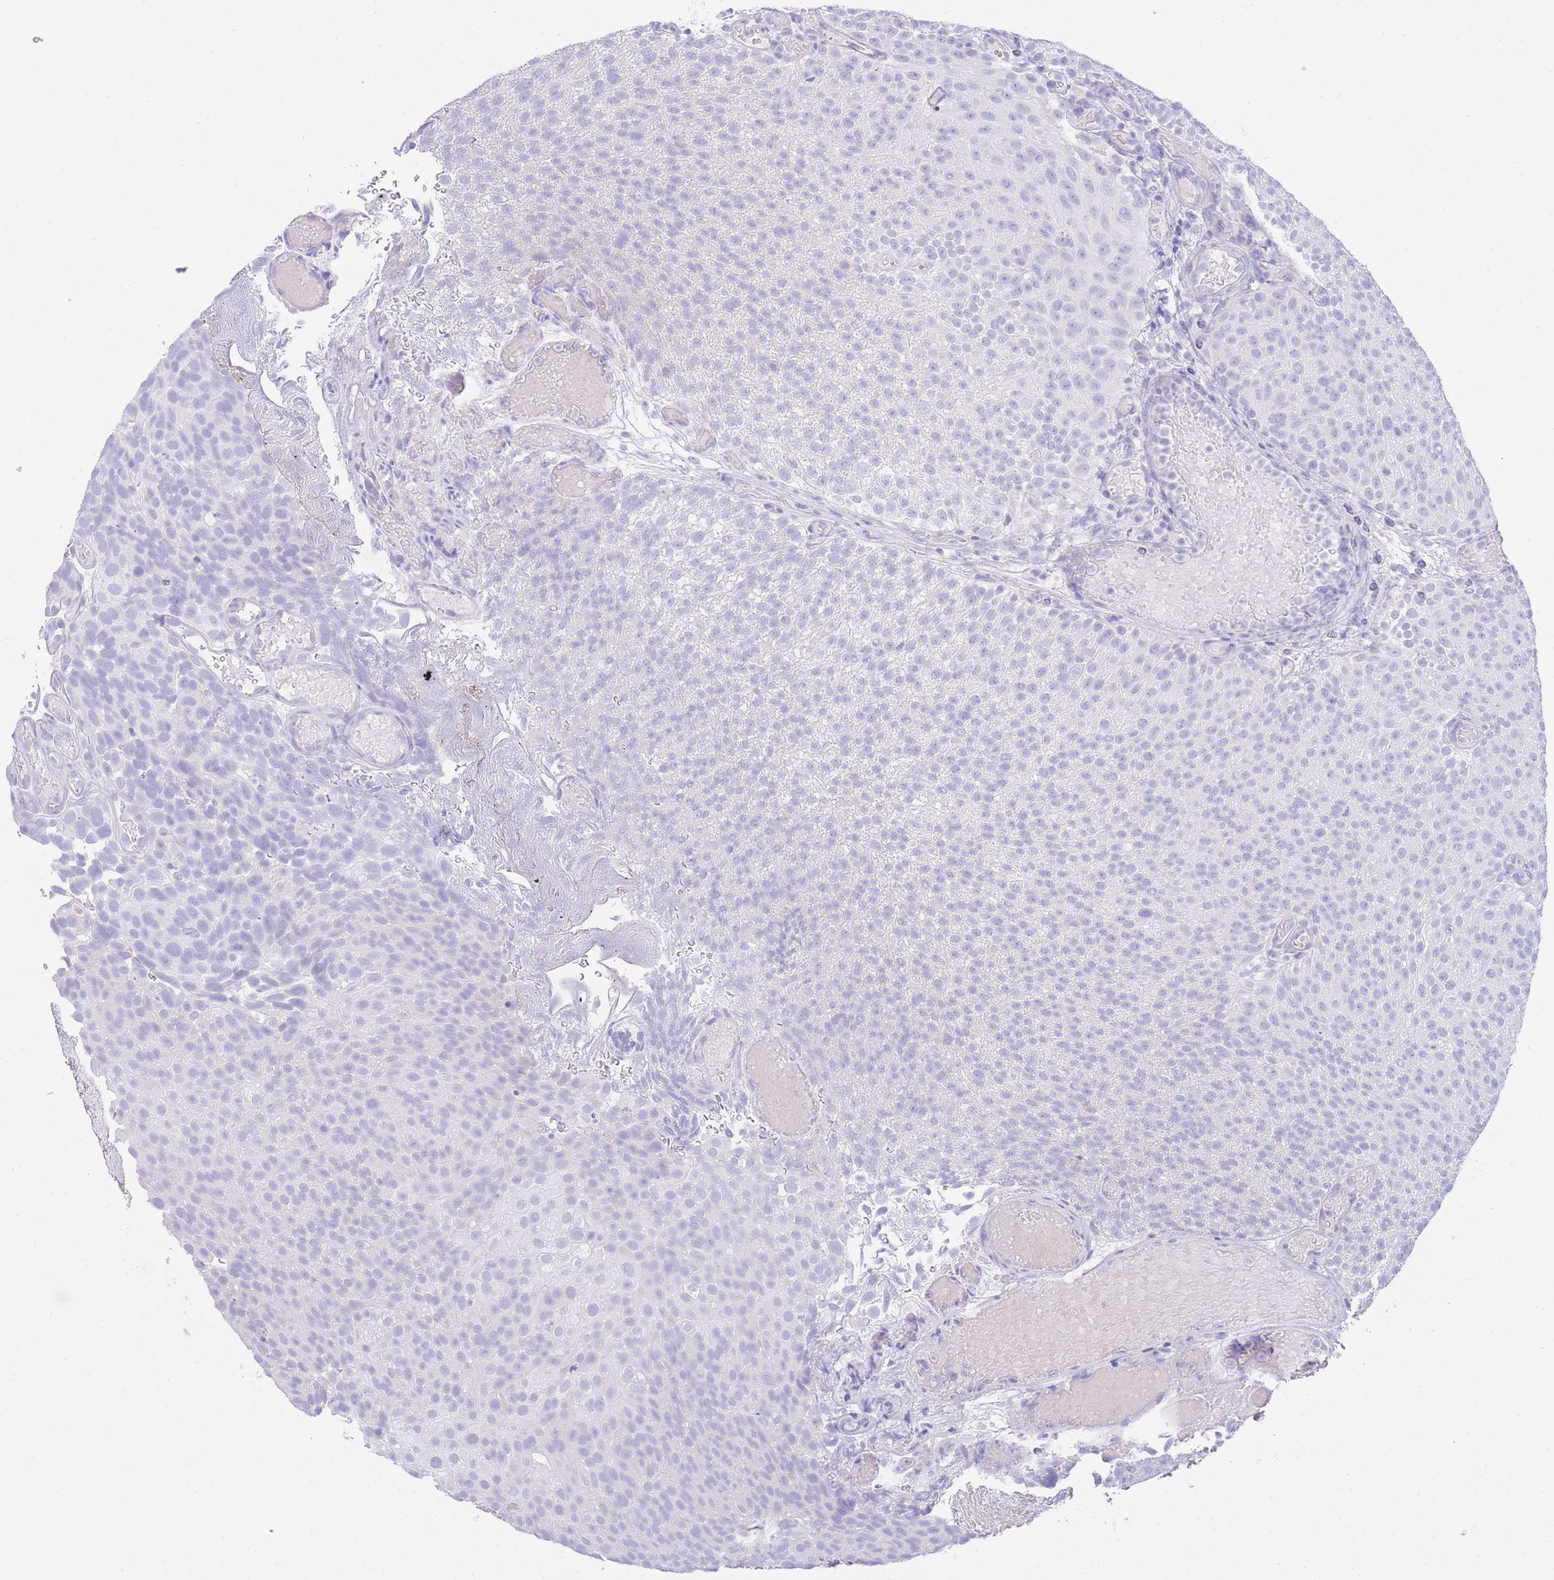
{"staining": {"intensity": "negative", "quantity": "none", "location": "none"}, "tissue": "urothelial cancer", "cell_type": "Tumor cells", "image_type": "cancer", "snomed": [{"axis": "morphology", "description": "Urothelial carcinoma, Low grade"}, {"axis": "topography", "description": "Urinary bladder"}], "caption": "The micrograph displays no staining of tumor cells in urothelial cancer.", "gene": "LRRC37A", "patient": {"sex": "male", "age": 78}}